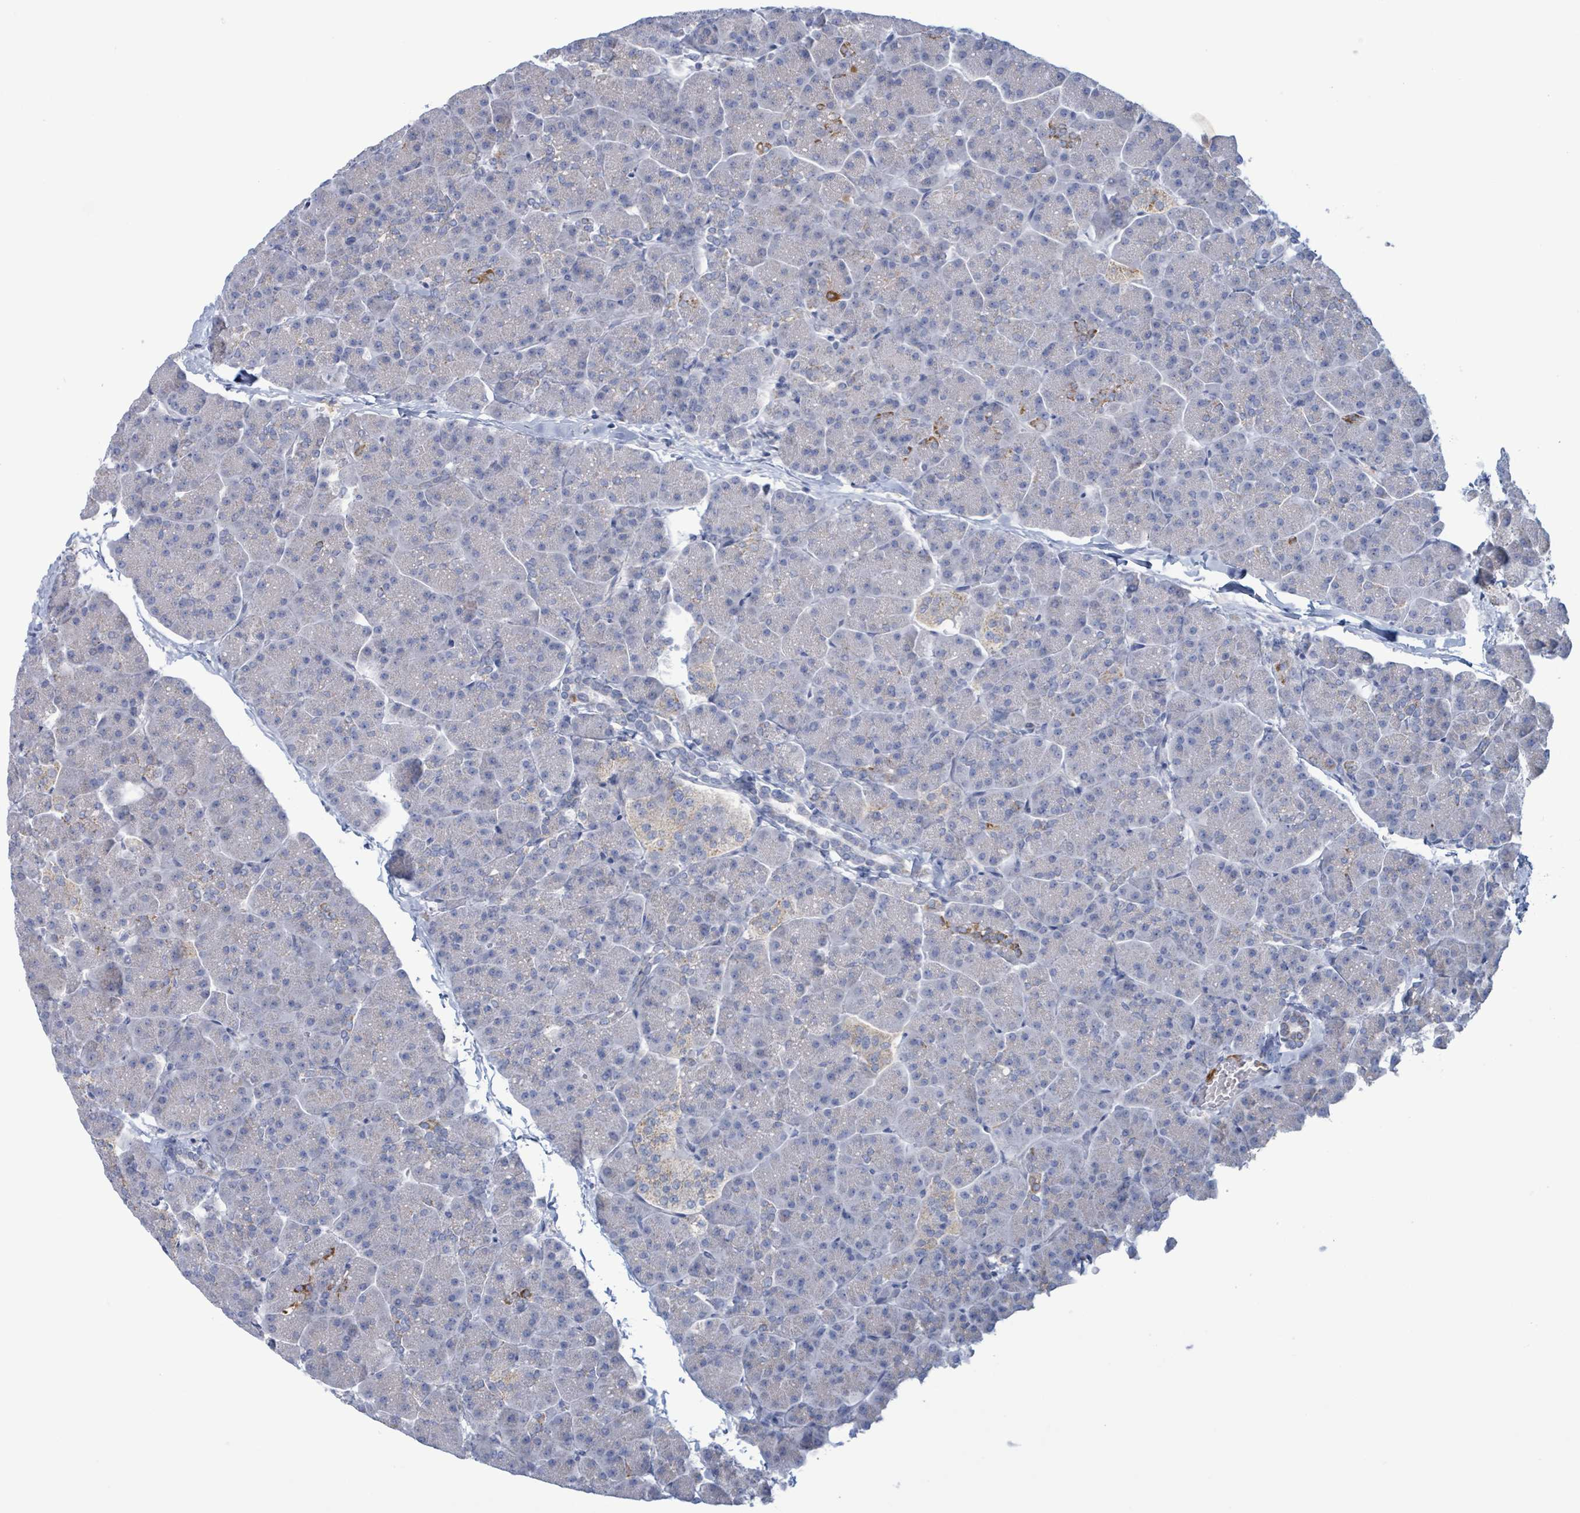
{"staining": {"intensity": "moderate", "quantity": "<25%", "location": "cytoplasmic/membranous"}, "tissue": "pancreas", "cell_type": "Exocrine glandular cells", "image_type": "normal", "snomed": [{"axis": "morphology", "description": "Normal tissue, NOS"}, {"axis": "topography", "description": "Pancreas"}, {"axis": "topography", "description": "Peripheral nerve tissue"}], "caption": "A low amount of moderate cytoplasmic/membranous positivity is present in about <25% of exocrine glandular cells in normal pancreas. The staining is performed using DAB (3,3'-diaminobenzidine) brown chromogen to label protein expression. The nuclei are counter-stained blue using hematoxylin.", "gene": "AKR1C4", "patient": {"sex": "male", "age": 54}}